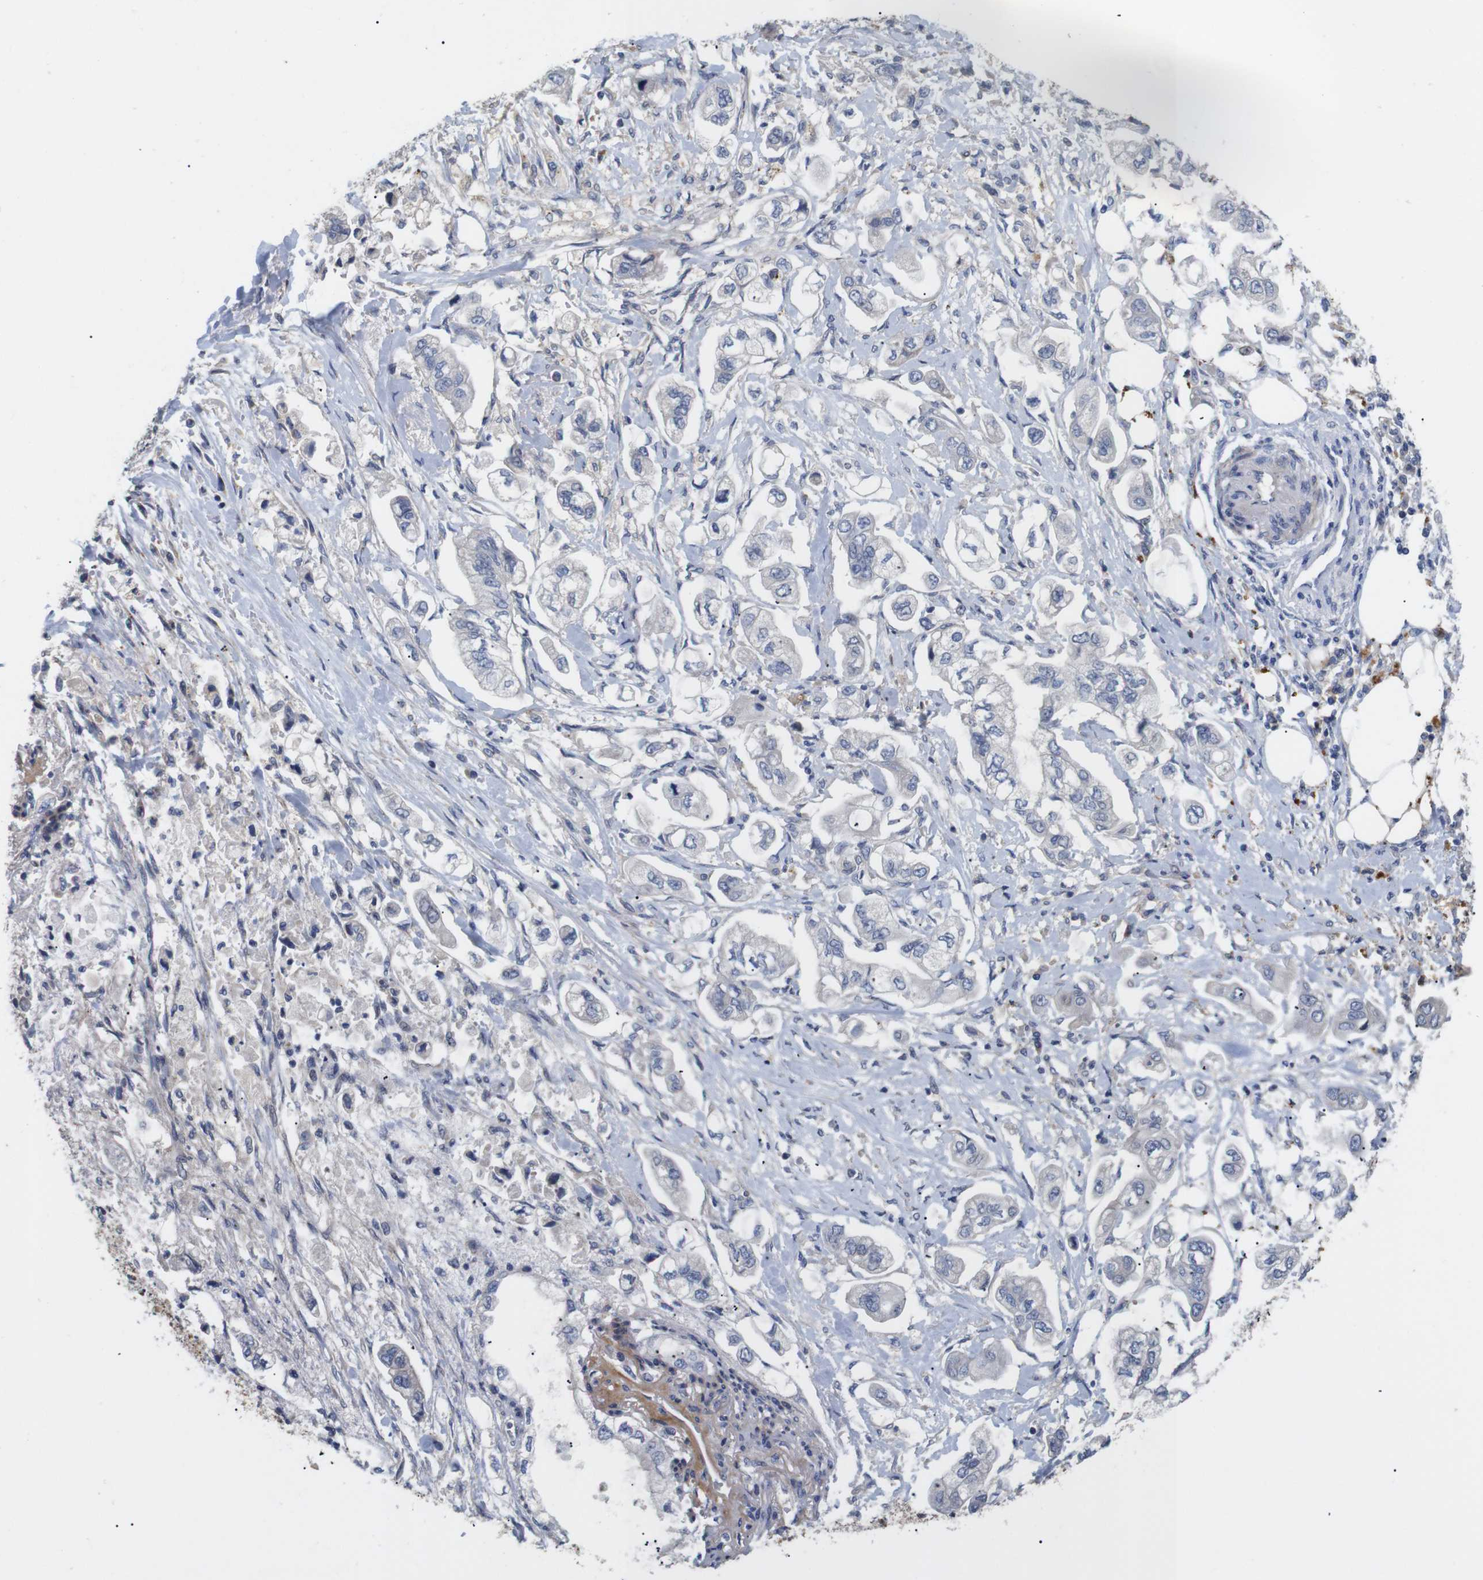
{"staining": {"intensity": "negative", "quantity": "none", "location": "none"}, "tissue": "stomach cancer", "cell_type": "Tumor cells", "image_type": "cancer", "snomed": [{"axis": "morphology", "description": "Adenocarcinoma, NOS"}, {"axis": "topography", "description": "Stomach"}], "caption": "Histopathology image shows no protein positivity in tumor cells of stomach adenocarcinoma tissue.", "gene": "SPRY3", "patient": {"sex": "male", "age": 62}}